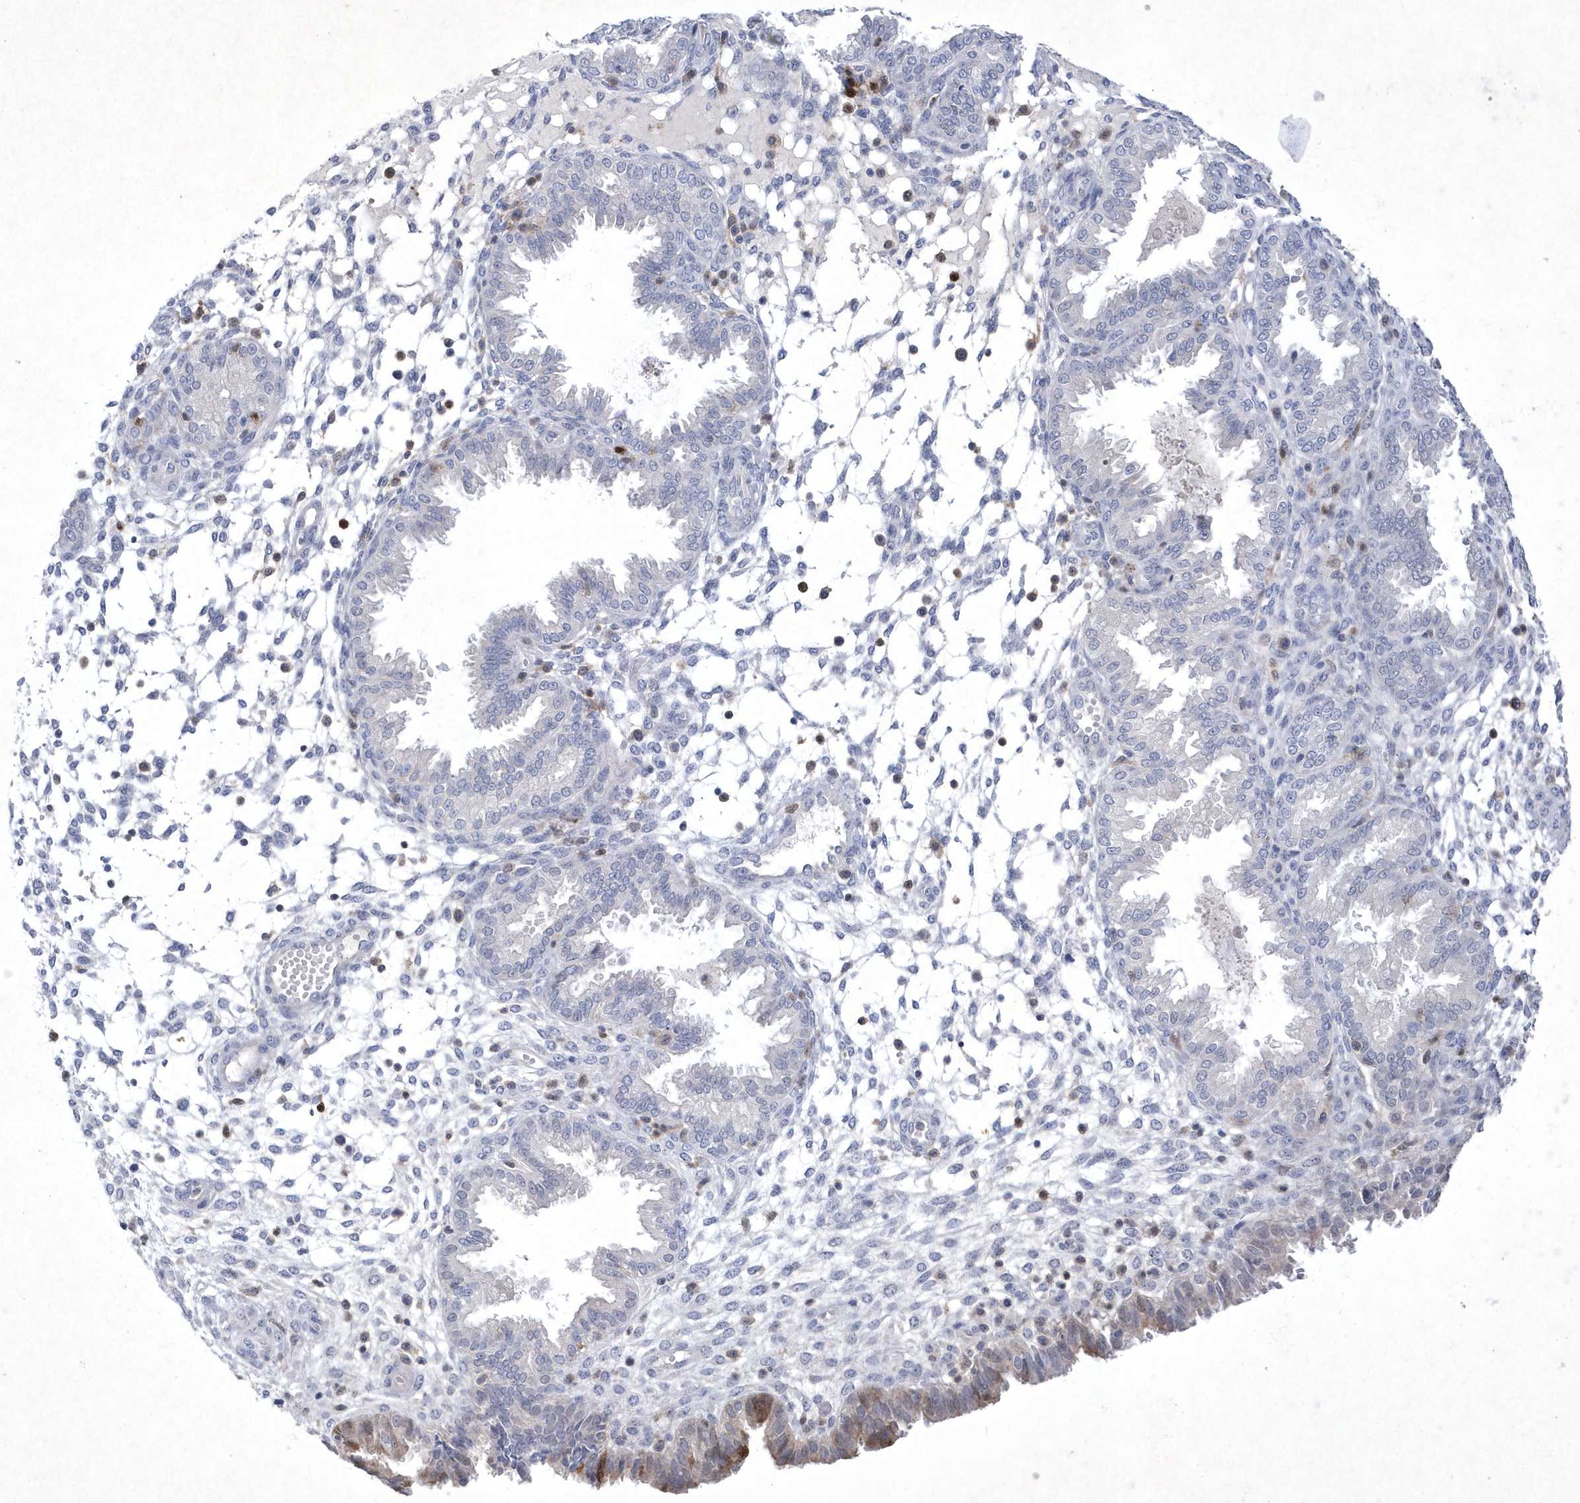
{"staining": {"intensity": "negative", "quantity": "none", "location": "none"}, "tissue": "endometrium", "cell_type": "Cells in endometrial stroma", "image_type": "normal", "snomed": [{"axis": "morphology", "description": "Normal tissue, NOS"}, {"axis": "topography", "description": "Endometrium"}], "caption": "An immunohistochemistry micrograph of unremarkable endometrium is shown. There is no staining in cells in endometrial stroma of endometrium.", "gene": "BHLHA15", "patient": {"sex": "female", "age": 33}}